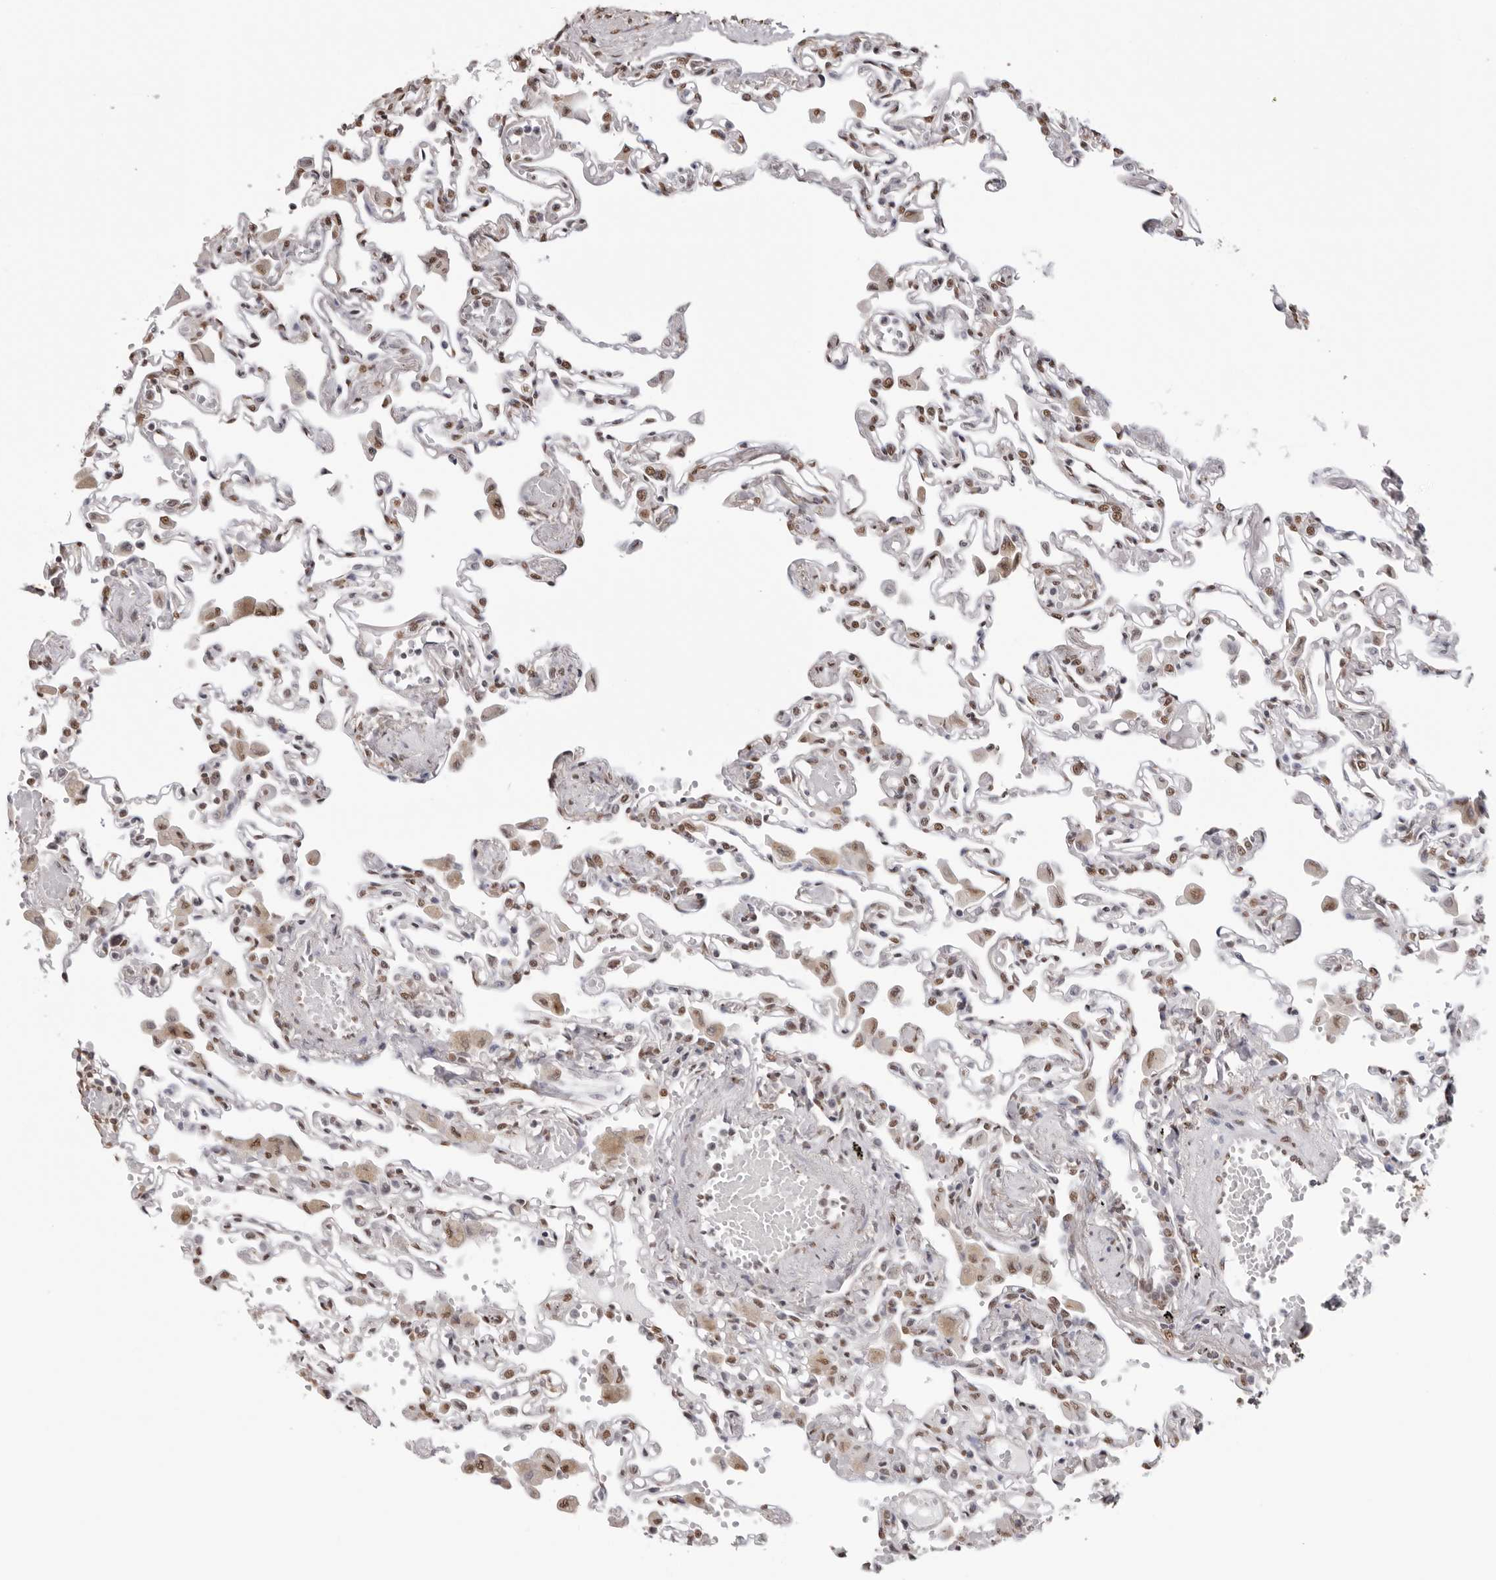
{"staining": {"intensity": "moderate", "quantity": ">75%", "location": "nuclear"}, "tissue": "lung", "cell_type": "Alveolar cells", "image_type": "normal", "snomed": [{"axis": "morphology", "description": "Normal tissue, NOS"}, {"axis": "topography", "description": "Bronchus"}, {"axis": "topography", "description": "Lung"}], "caption": "IHC of unremarkable lung demonstrates medium levels of moderate nuclear expression in approximately >75% of alveolar cells.", "gene": "OLIG3", "patient": {"sex": "female", "age": 49}}